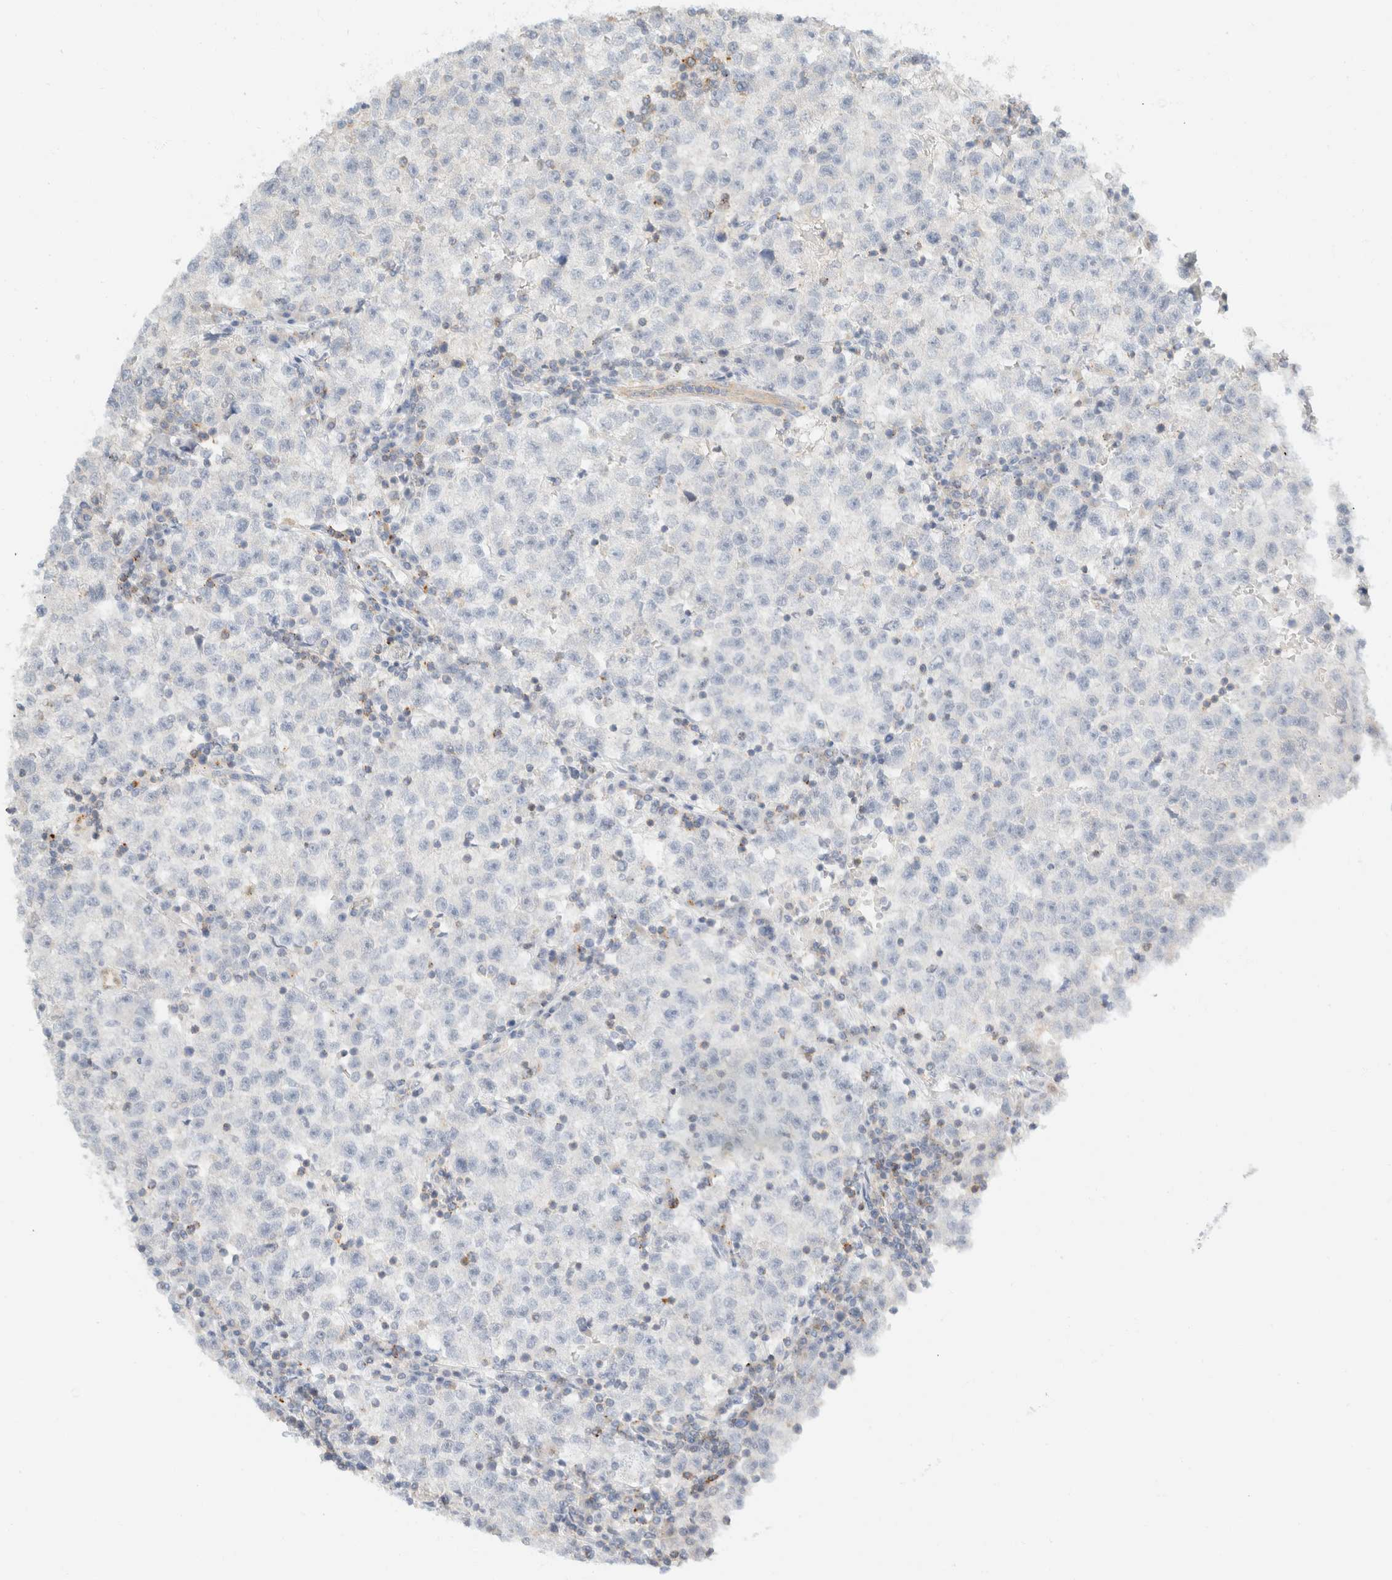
{"staining": {"intensity": "negative", "quantity": "none", "location": "none"}, "tissue": "testis cancer", "cell_type": "Tumor cells", "image_type": "cancer", "snomed": [{"axis": "morphology", "description": "Seminoma, NOS"}, {"axis": "topography", "description": "Testis"}], "caption": "Tumor cells show no significant expression in testis cancer. (DAB immunohistochemistry visualized using brightfield microscopy, high magnification).", "gene": "SH3GLB2", "patient": {"sex": "male", "age": 22}}